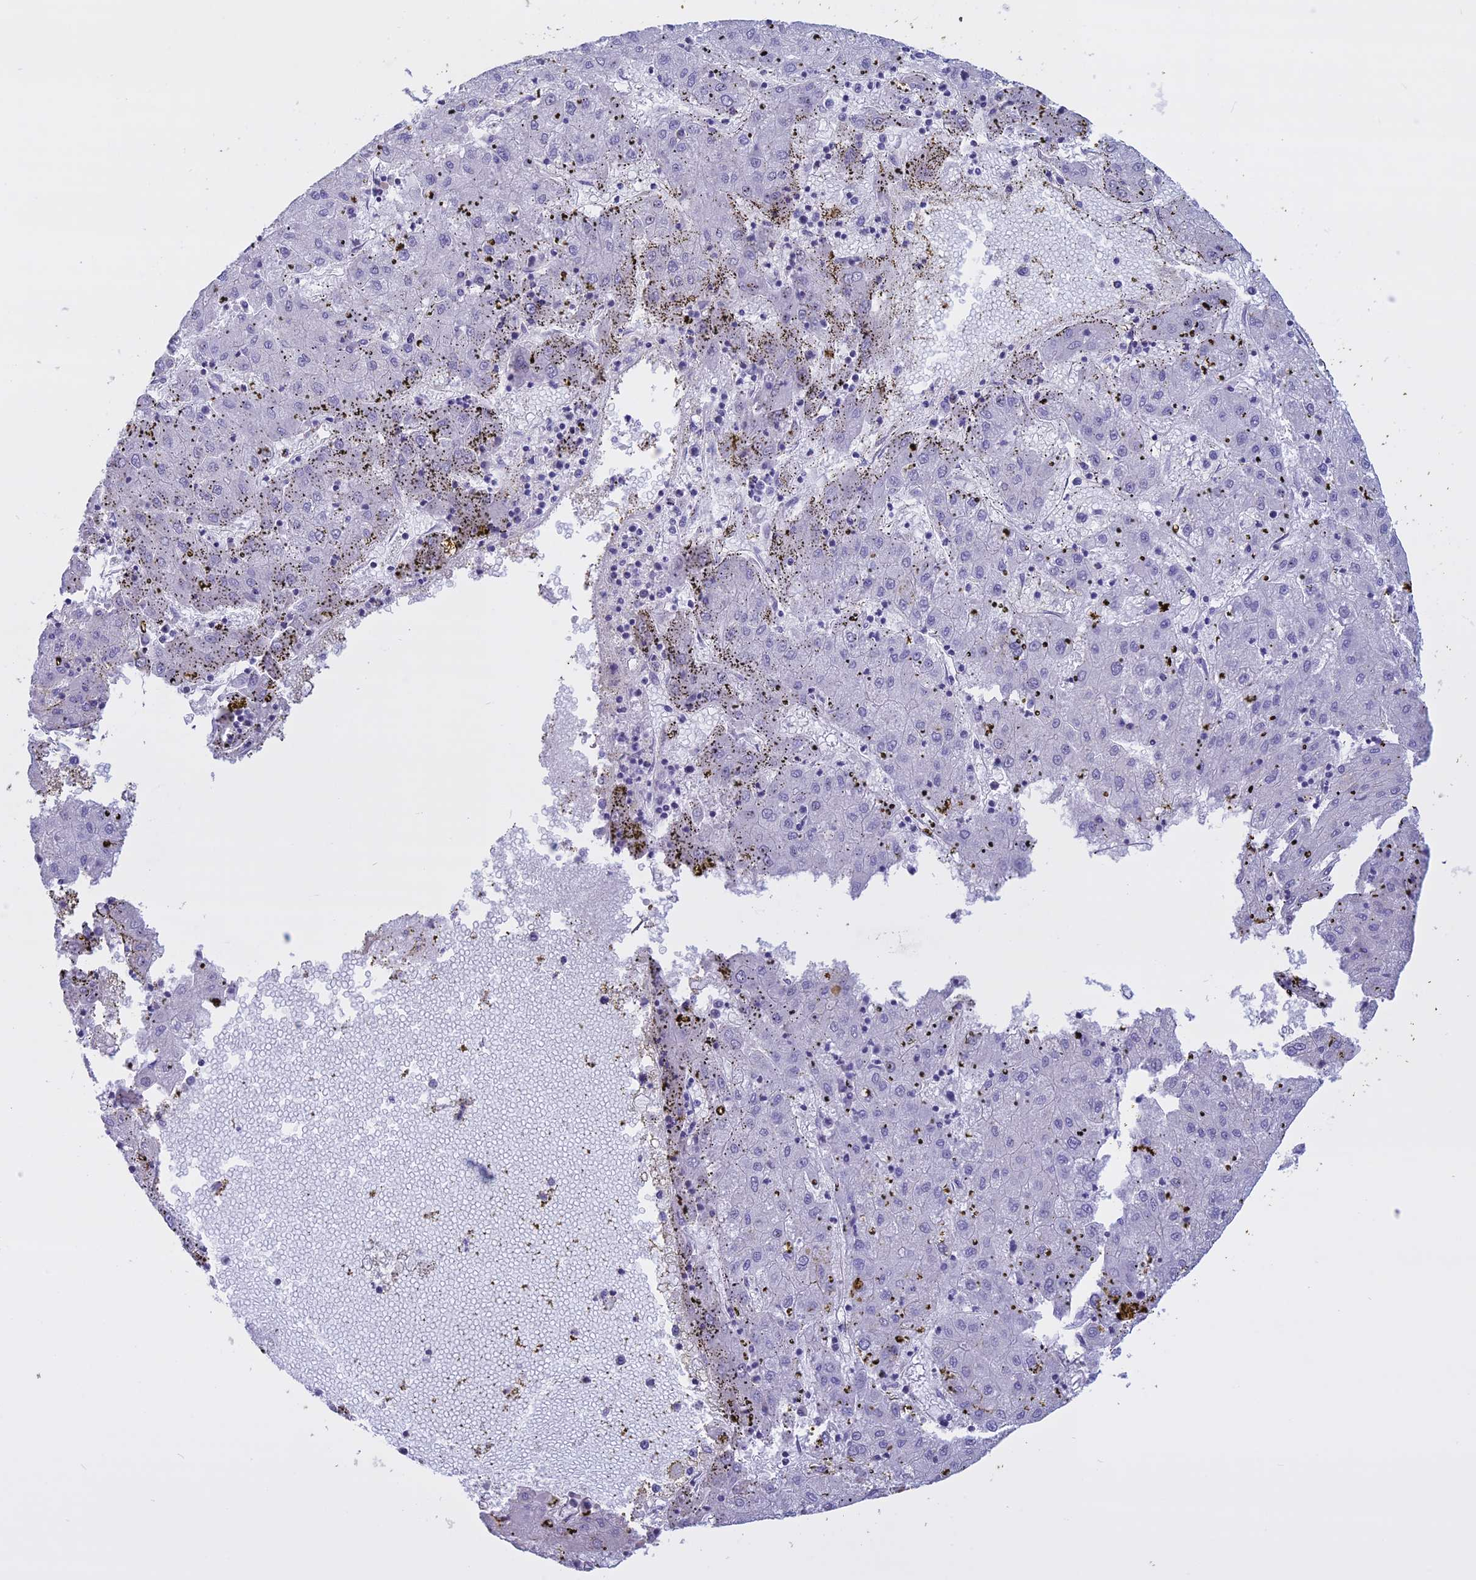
{"staining": {"intensity": "negative", "quantity": "none", "location": "none"}, "tissue": "liver cancer", "cell_type": "Tumor cells", "image_type": "cancer", "snomed": [{"axis": "morphology", "description": "Carcinoma, Hepatocellular, NOS"}, {"axis": "topography", "description": "Liver"}], "caption": "Tumor cells show no significant protein positivity in liver cancer. (DAB (3,3'-diaminobenzidine) immunohistochemistry with hematoxylin counter stain).", "gene": "CCDC148", "patient": {"sex": "male", "age": 72}}